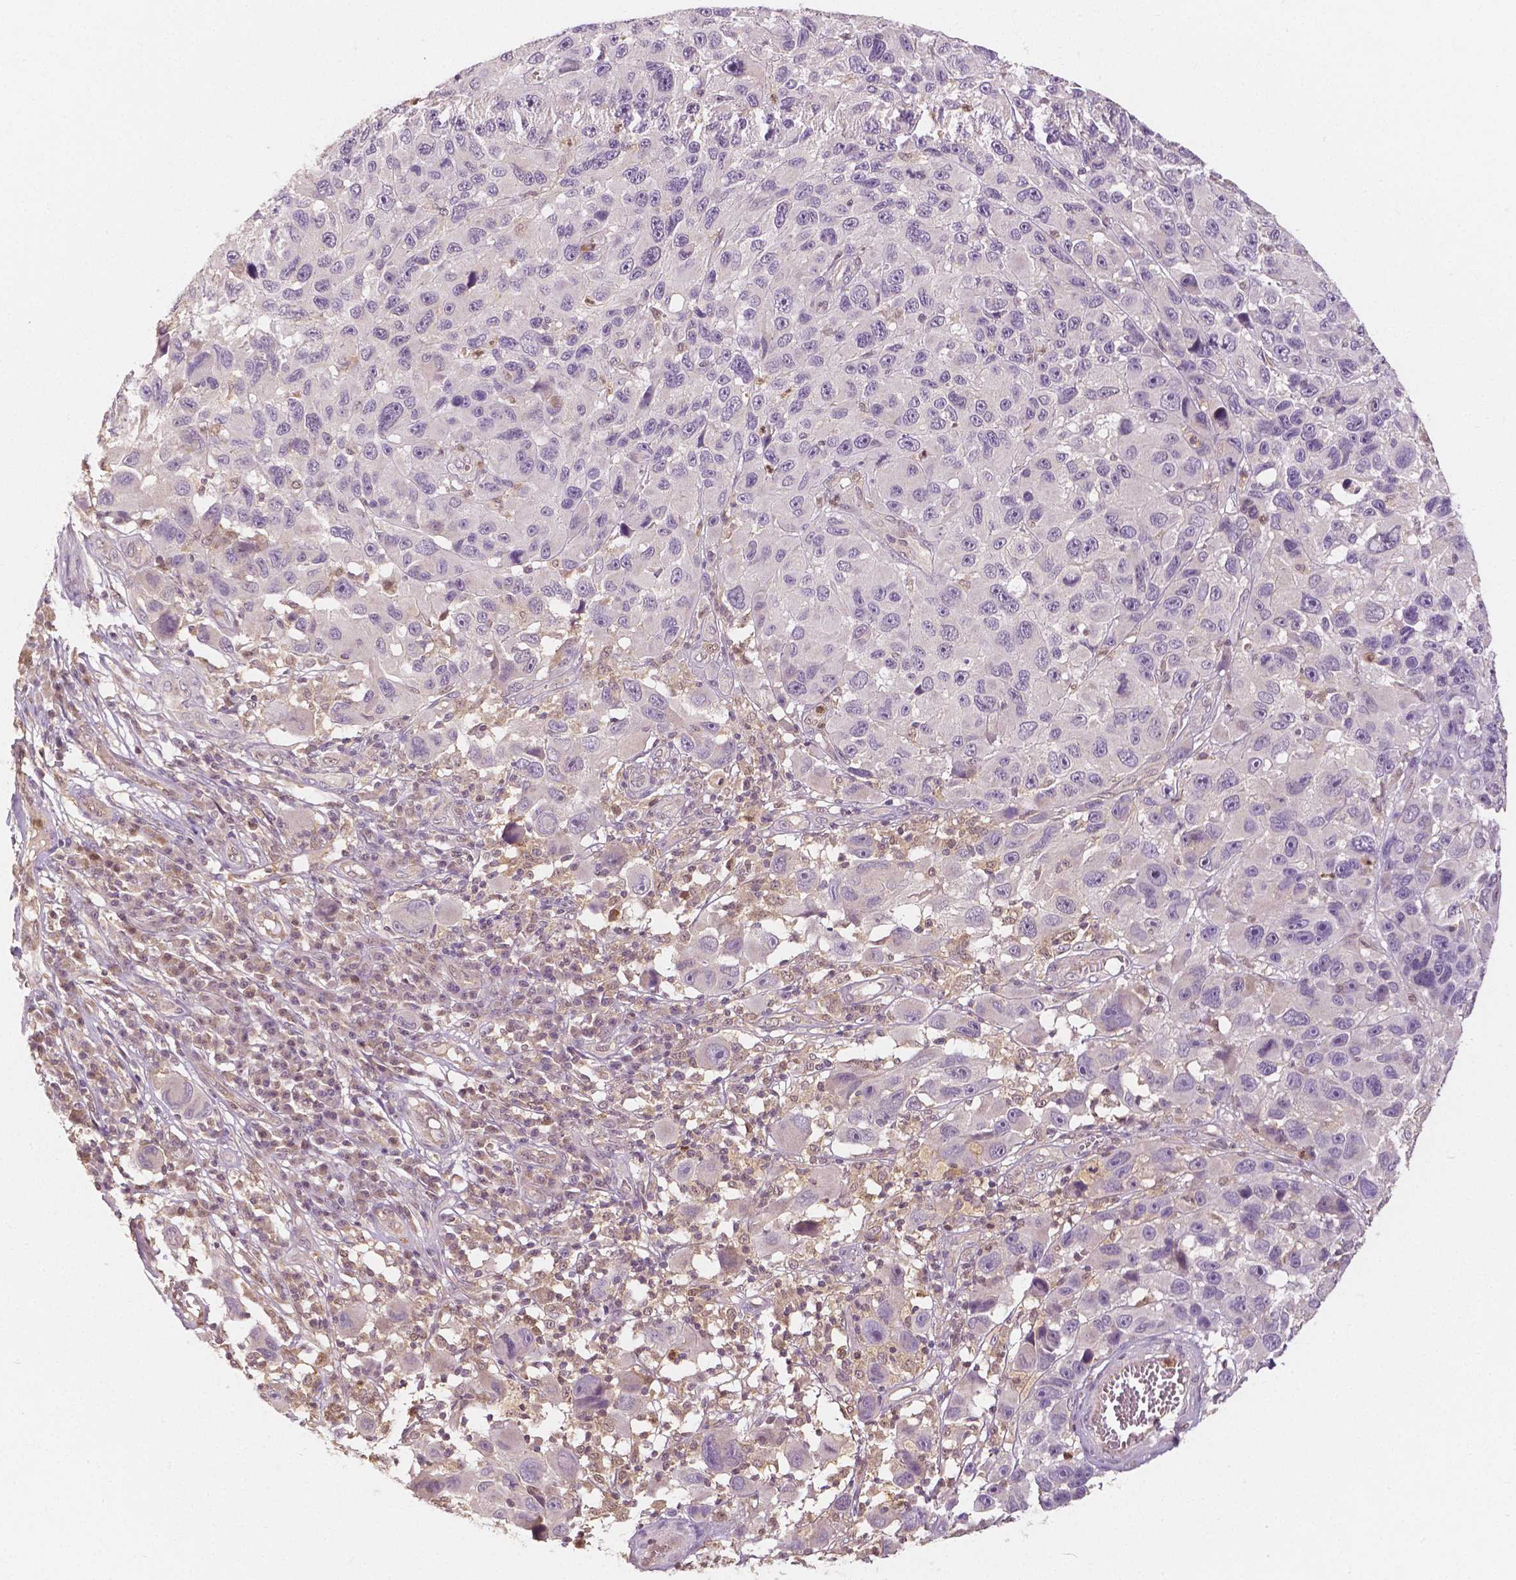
{"staining": {"intensity": "negative", "quantity": "none", "location": "none"}, "tissue": "melanoma", "cell_type": "Tumor cells", "image_type": "cancer", "snomed": [{"axis": "morphology", "description": "Malignant melanoma, NOS"}, {"axis": "topography", "description": "Skin"}], "caption": "Tumor cells are negative for protein expression in human malignant melanoma. Brightfield microscopy of immunohistochemistry (IHC) stained with DAB (3,3'-diaminobenzidine) (brown) and hematoxylin (blue), captured at high magnification.", "gene": "NAPRT", "patient": {"sex": "male", "age": 53}}